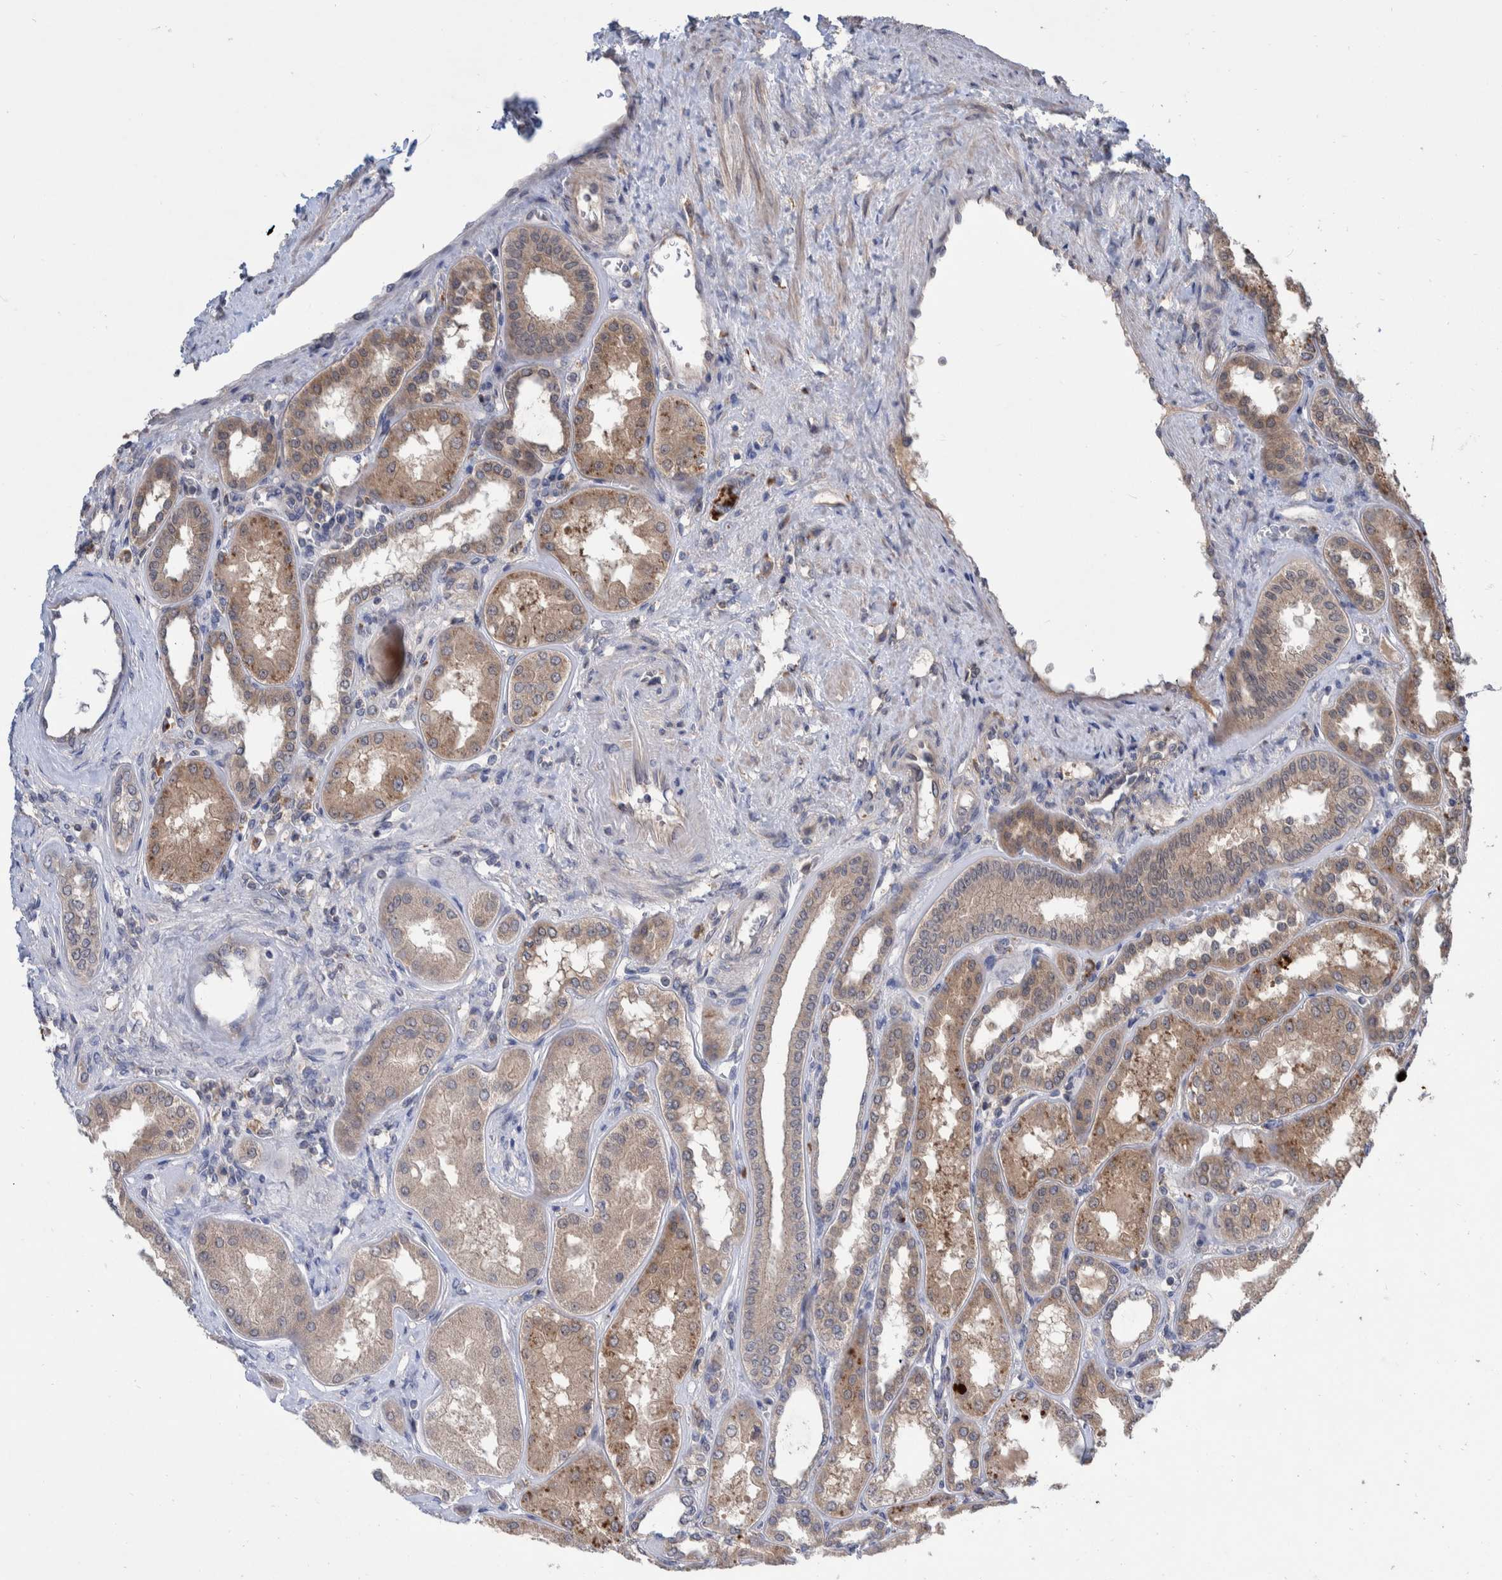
{"staining": {"intensity": "negative", "quantity": "none", "location": "none"}, "tissue": "kidney", "cell_type": "Cells in glomeruli", "image_type": "normal", "snomed": [{"axis": "morphology", "description": "Normal tissue, NOS"}, {"axis": "topography", "description": "Kidney"}], "caption": "Kidney stained for a protein using immunohistochemistry displays no positivity cells in glomeruli.", "gene": "PLPBP", "patient": {"sex": "female", "age": 56}}